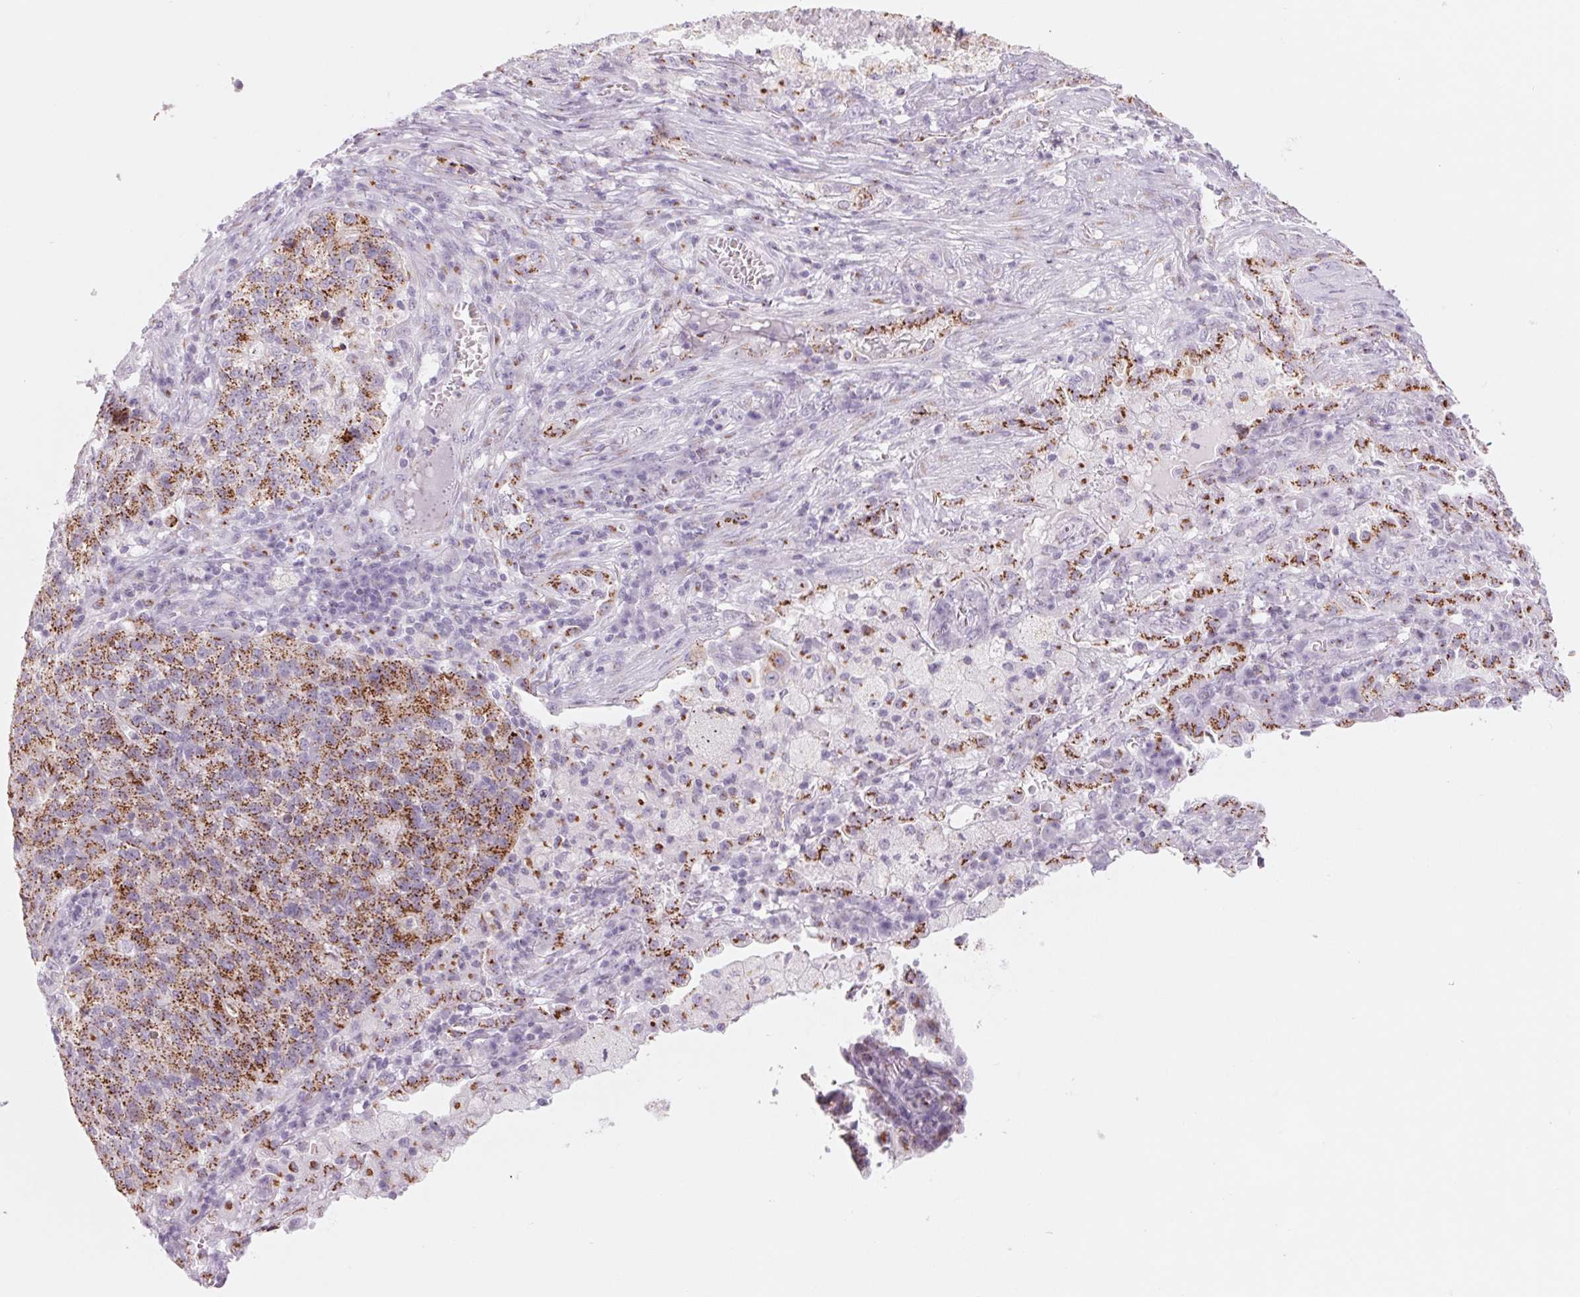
{"staining": {"intensity": "strong", "quantity": ">75%", "location": "cytoplasmic/membranous"}, "tissue": "lung cancer", "cell_type": "Tumor cells", "image_type": "cancer", "snomed": [{"axis": "morphology", "description": "Adenocarcinoma, NOS"}, {"axis": "topography", "description": "Lung"}], "caption": "Human lung cancer stained for a protein (brown) displays strong cytoplasmic/membranous positive staining in approximately >75% of tumor cells.", "gene": "GALNT7", "patient": {"sex": "male", "age": 57}}